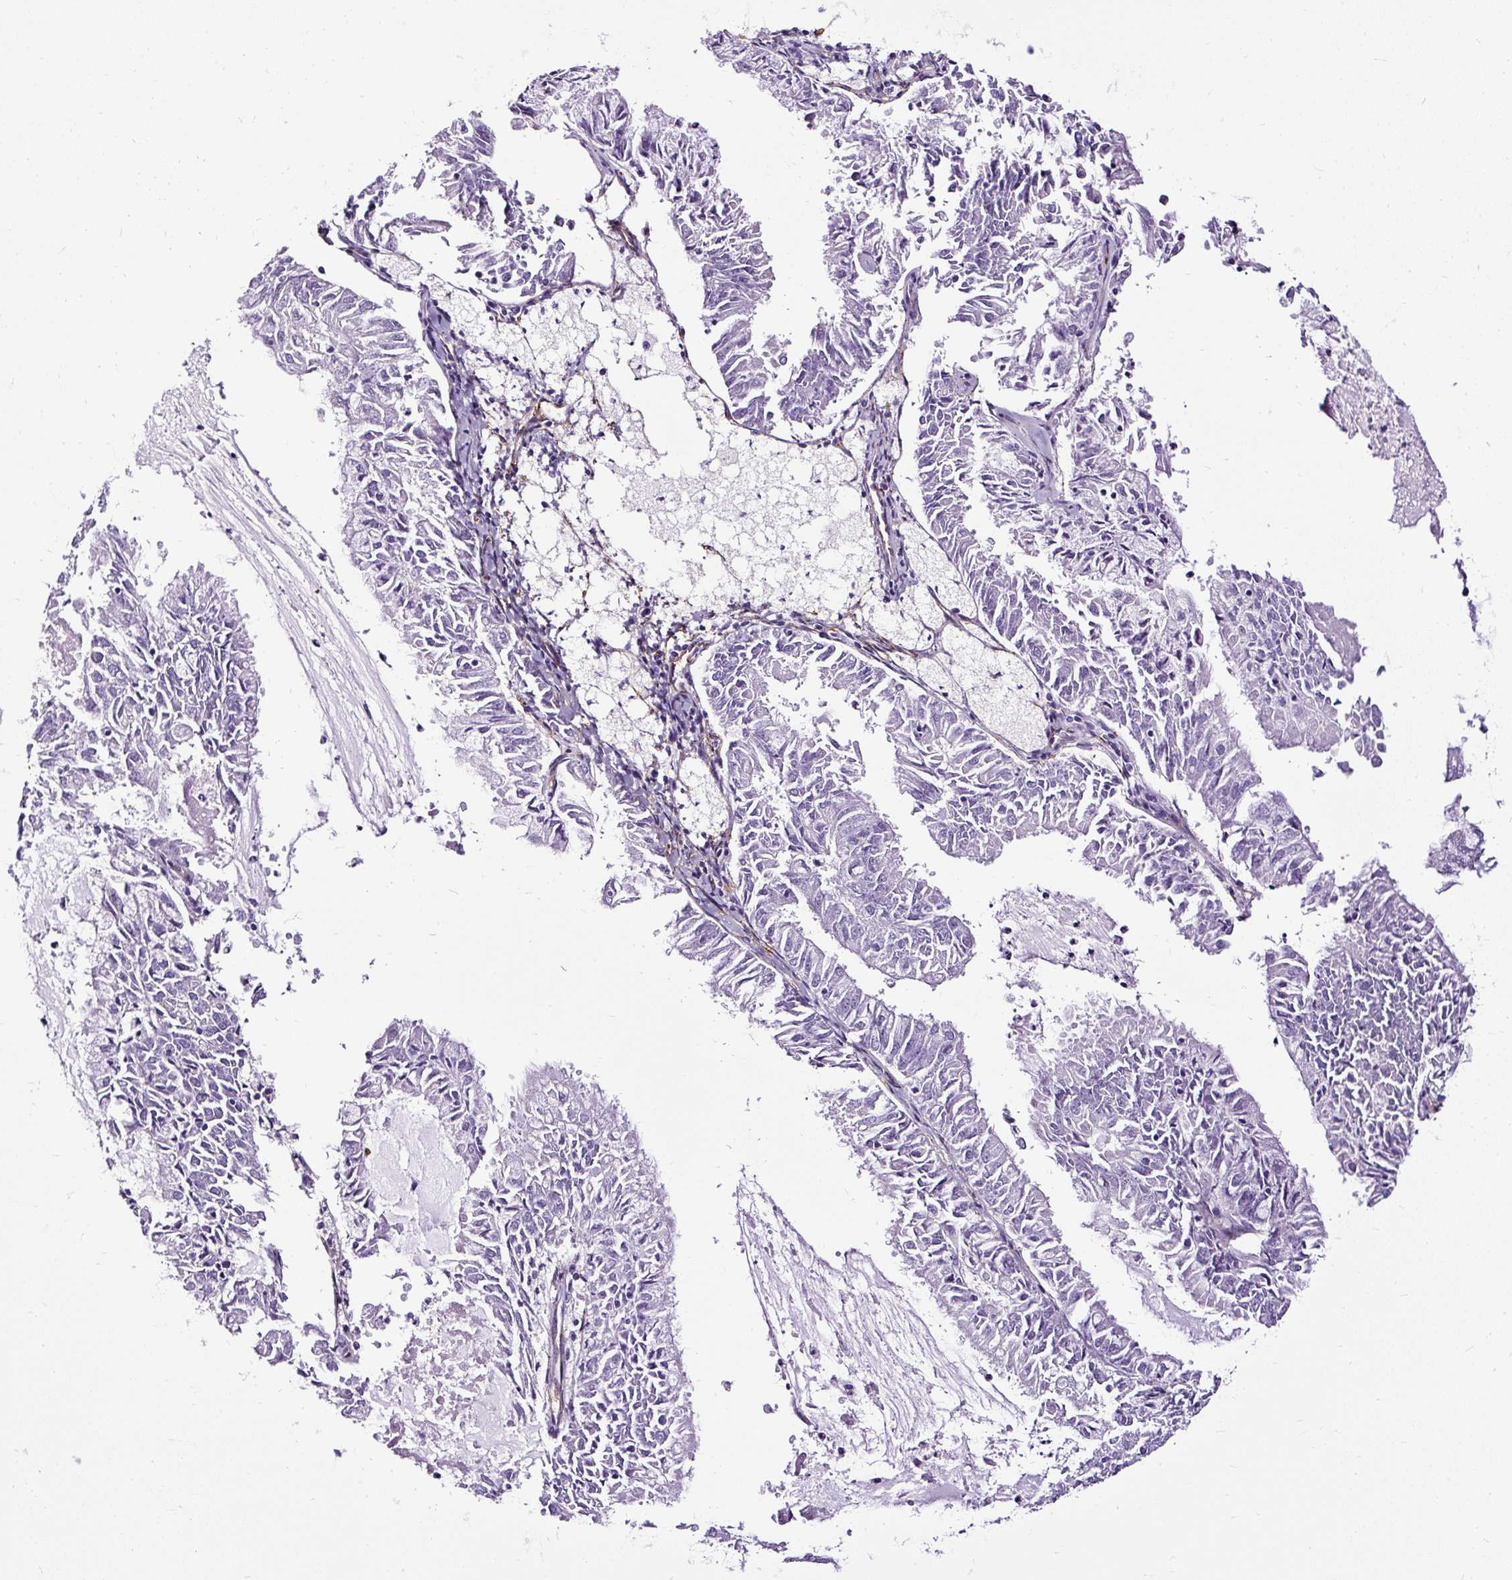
{"staining": {"intensity": "negative", "quantity": "none", "location": "none"}, "tissue": "endometrial cancer", "cell_type": "Tumor cells", "image_type": "cancer", "snomed": [{"axis": "morphology", "description": "Adenocarcinoma, NOS"}, {"axis": "topography", "description": "Endometrium"}], "caption": "Histopathology image shows no protein positivity in tumor cells of endometrial cancer tissue. (Immunohistochemistry, brightfield microscopy, high magnification).", "gene": "SLC7A8", "patient": {"sex": "female", "age": 57}}